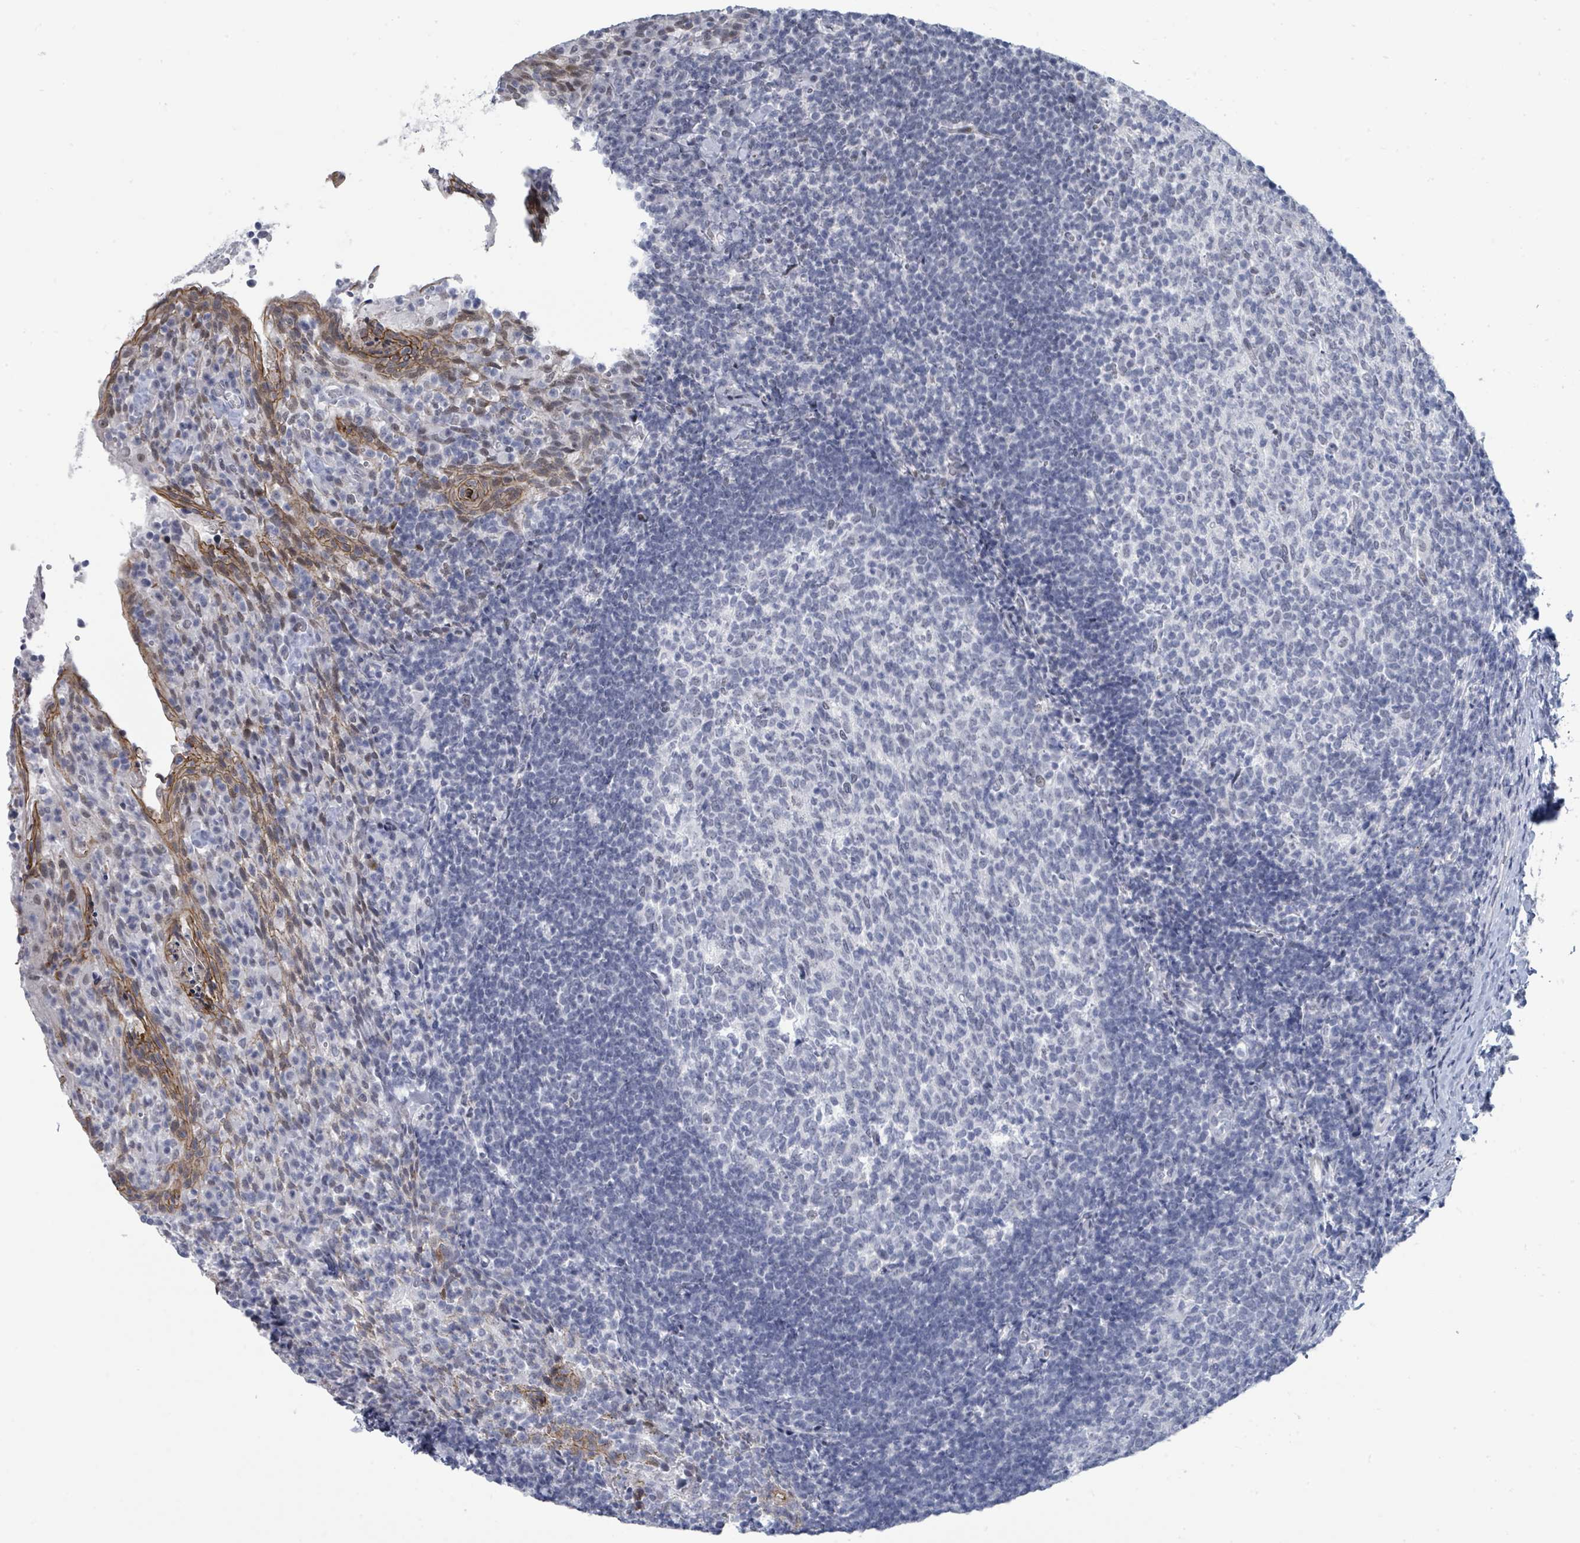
{"staining": {"intensity": "negative", "quantity": "none", "location": "none"}, "tissue": "tonsil", "cell_type": "Germinal center cells", "image_type": "normal", "snomed": [{"axis": "morphology", "description": "Normal tissue, NOS"}, {"axis": "topography", "description": "Tonsil"}], "caption": "High magnification brightfield microscopy of unremarkable tonsil stained with DAB (brown) and counterstained with hematoxylin (blue): germinal center cells show no significant positivity.", "gene": "CT45A10", "patient": {"sex": "female", "age": 10}}